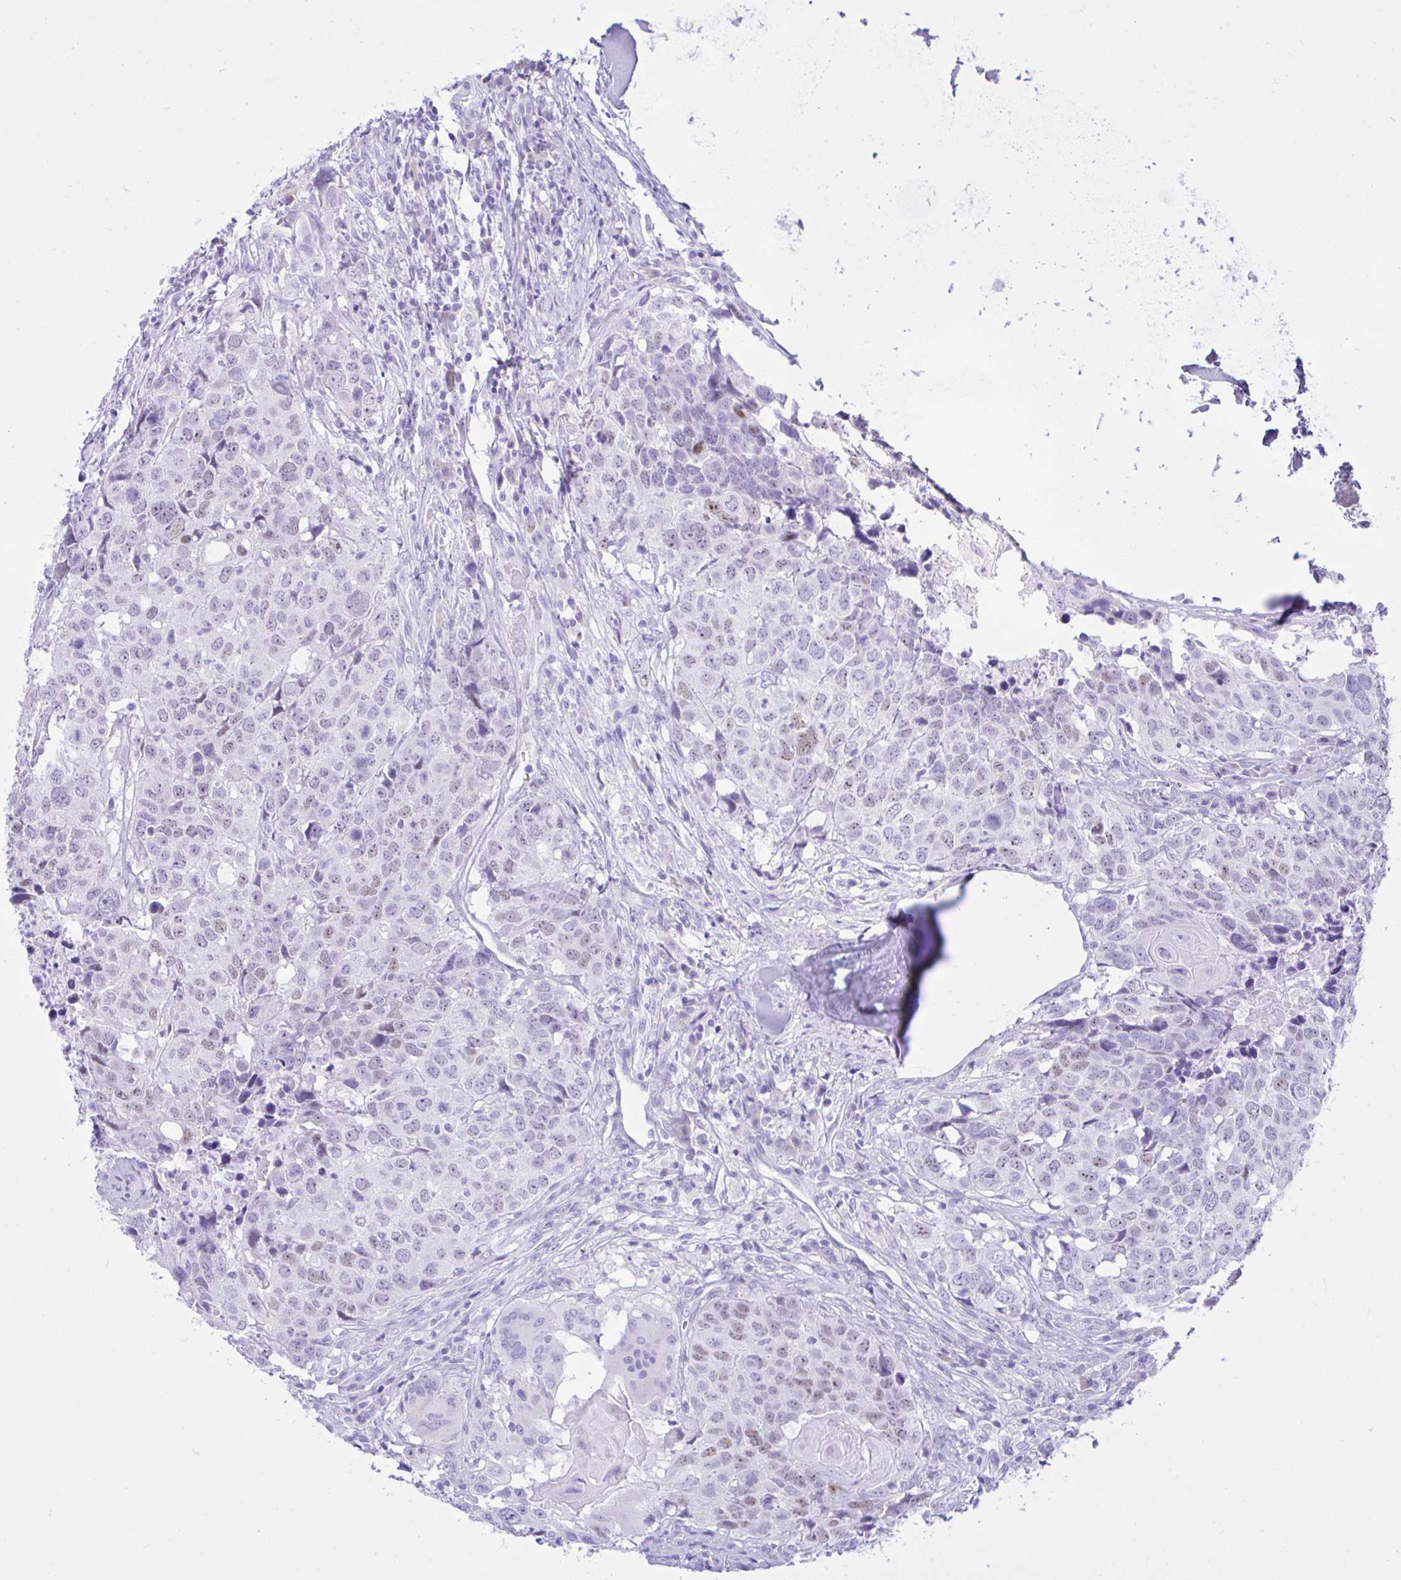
{"staining": {"intensity": "weak", "quantity": "25%-75%", "location": "nuclear"}, "tissue": "head and neck cancer", "cell_type": "Tumor cells", "image_type": "cancer", "snomed": [{"axis": "morphology", "description": "Normal tissue, NOS"}, {"axis": "morphology", "description": "Squamous cell carcinoma, NOS"}, {"axis": "topography", "description": "Skeletal muscle"}, {"axis": "topography", "description": "Vascular tissue"}, {"axis": "topography", "description": "Peripheral nerve tissue"}, {"axis": "topography", "description": "Head-Neck"}], "caption": "Immunohistochemistry (IHC) histopathology image of neoplastic tissue: head and neck squamous cell carcinoma stained using immunohistochemistry (IHC) displays low levels of weak protein expression localized specifically in the nuclear of tumor cells, appearing as a nuclear brown color.", "gene": "SEL1L2", "patient": {"sex": "male", "age": 66}}